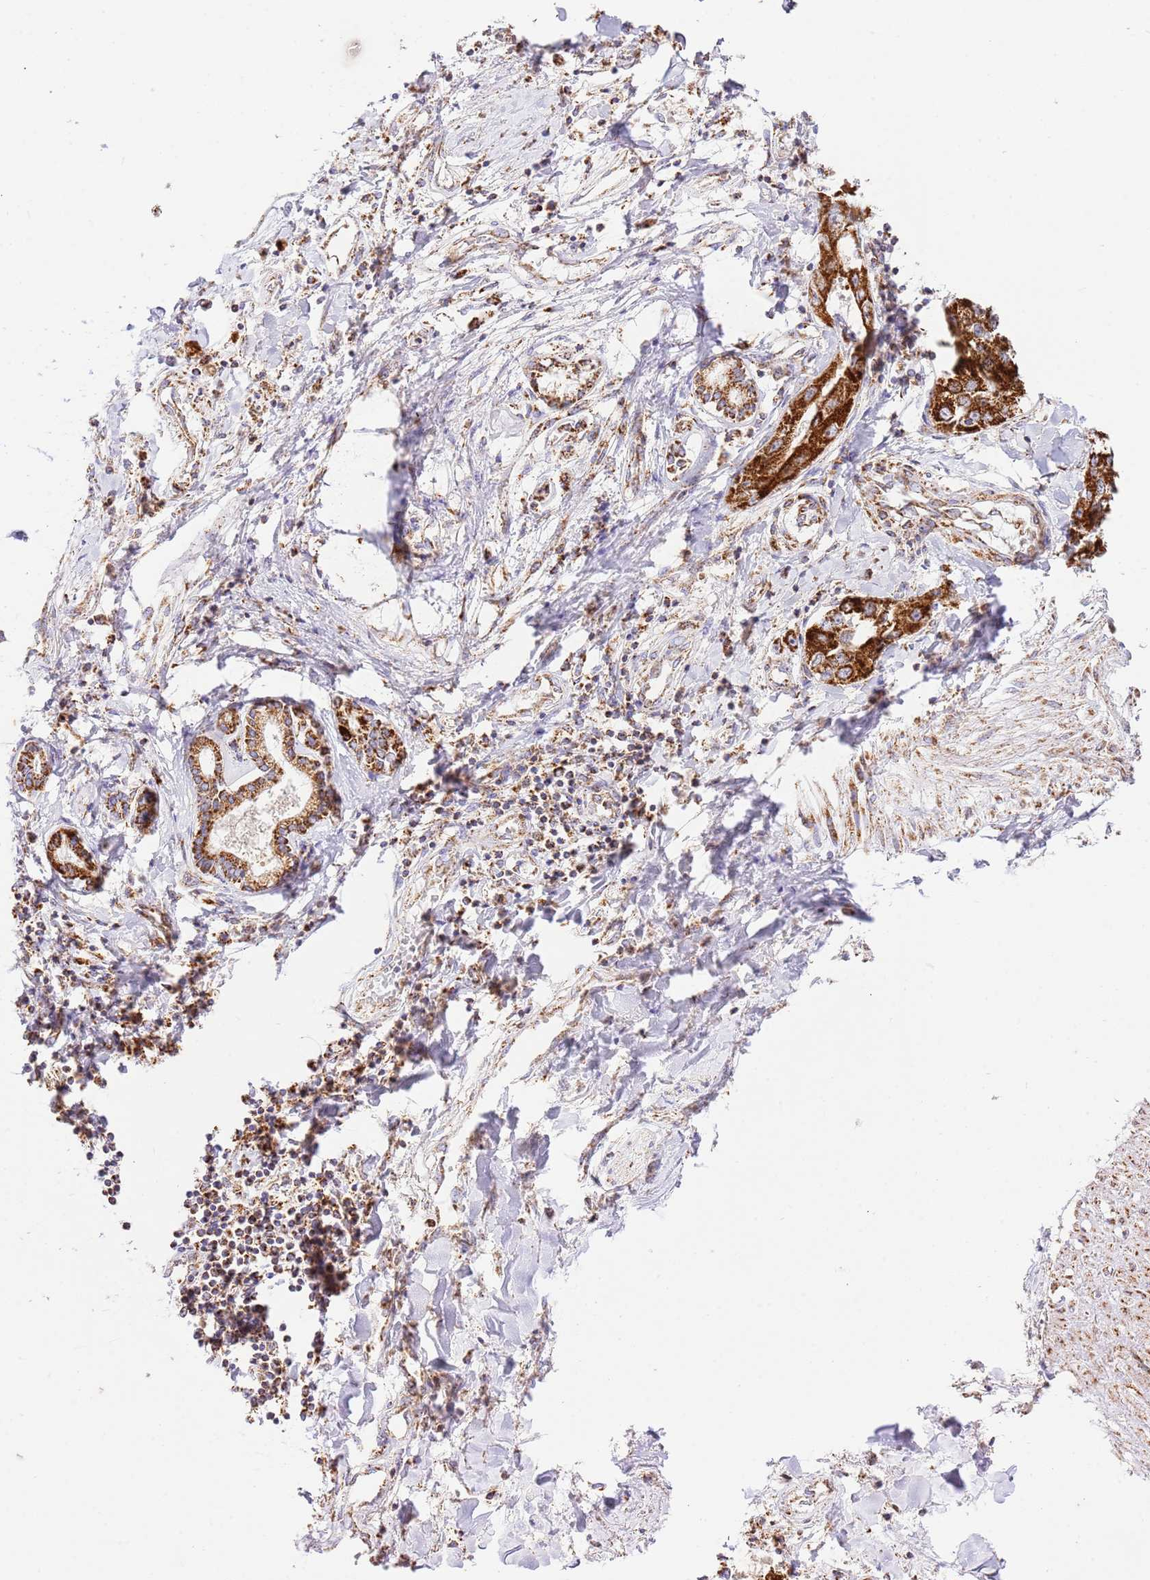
{"staining": {"intensity": "strong", "quantity": ">75%", "location": "cytoplasmic/membranous"}, "tissue": "liver cancer", "cell_type": "Tumor cells", "image_type": "cancer", "snomed": [{"axis": "morphology", "description": "Cholangiocarcinoma"}, {"axis": "topography", "description": "Liver"}], "caption": "Immunohistochemical staining of human liver cholangiocarcinoma displays high levels of strong cytoplasmic/membranous staining in approximately >75% of tumor cells. (Brightfield microscopy of DAB IHC at high magnification).", "gene": "ZBTB39", "patient": {"sex": "male", "age": 59}}